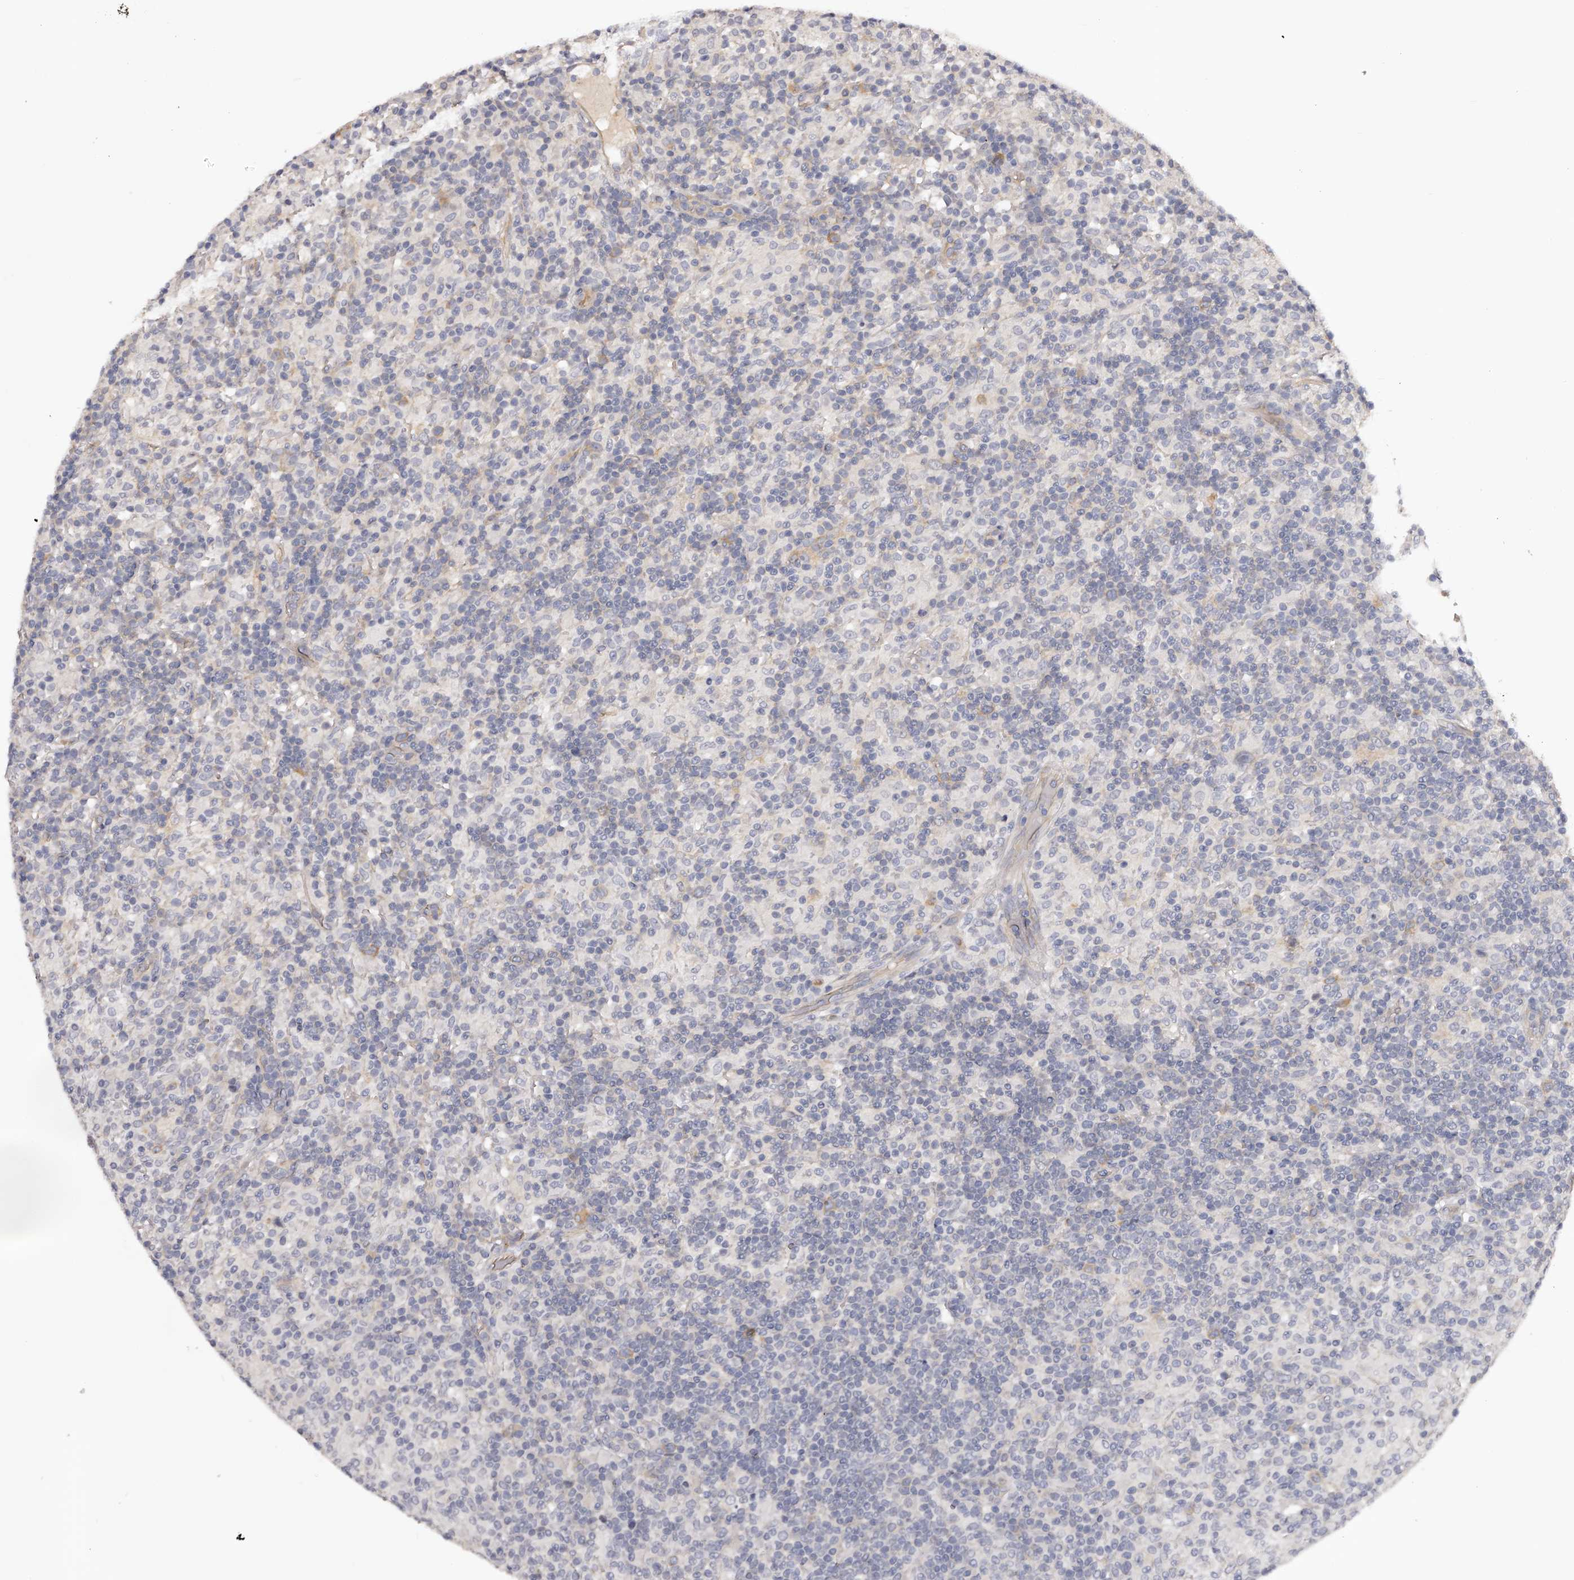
{"staining": {"intensity": "negative", "quantity": "none", "location": "none"}, "tissue": "lymphoma", "cell_type": "Tumor cells", "image_type": "cancer", "snomed": [{"axis": "morphology", "description": "Hodgkin's disease, NOS"}, {"axis": "topography", "description": "Lymph node"}], "caption": "IHC of human Hodgkin's disease exhibits no positivity in tumor cells. (Immunohistochemistry (ihc), brightfield microscopy, high magnification).", "gene": "LTV1", "patient": {"sex": "male", "age": 70}}